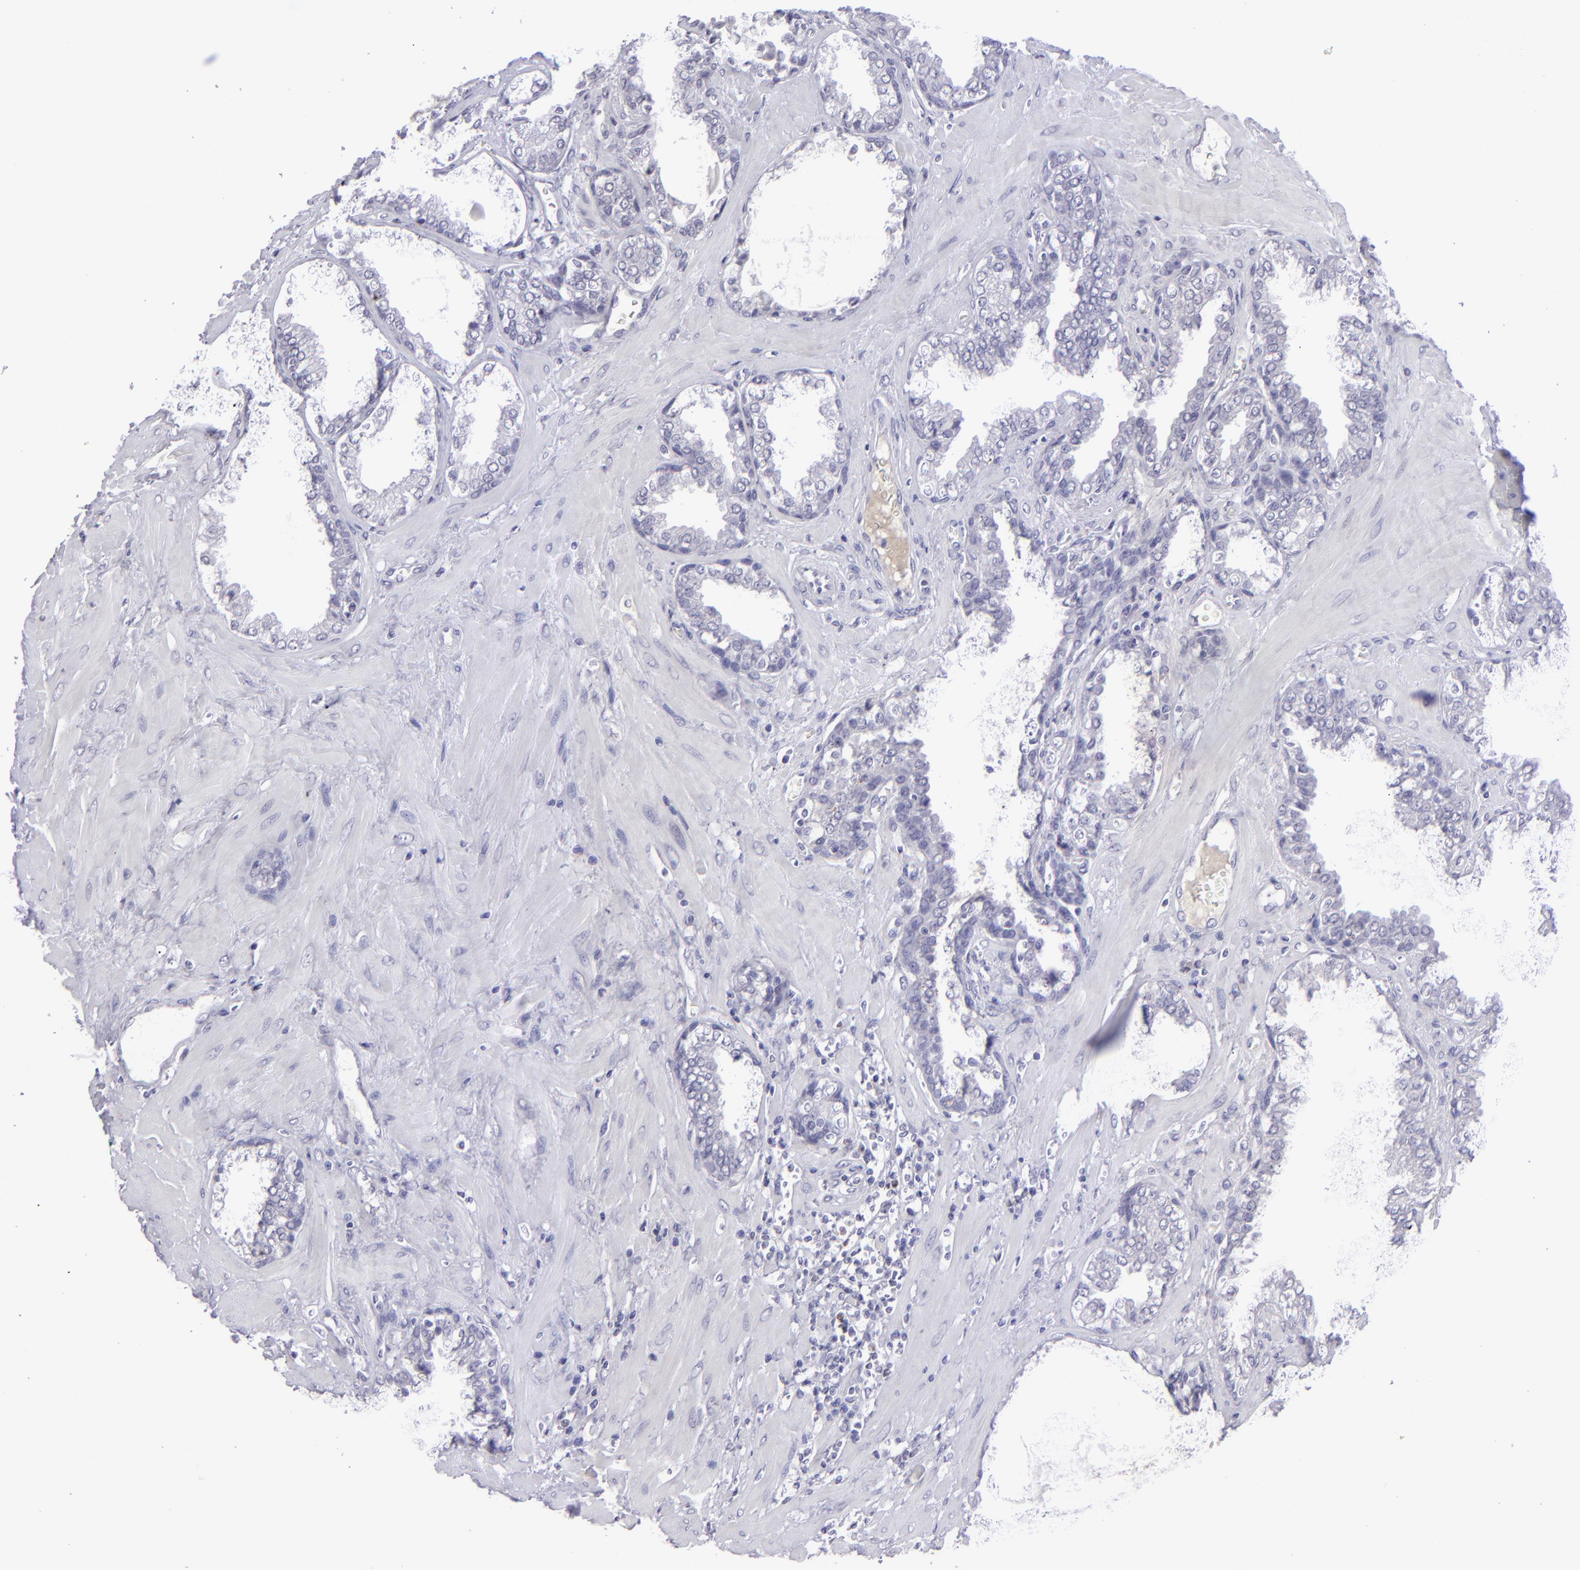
{"staining": {"intensity": "negative", "quantity": "none", "location": "none"}, "tissue": "prostate", "cell_type": "Glandular cells", "image_type": "normal", "snomed": [{"axis": "morphology", "description": "Normal tissue, NOS"}, {"axis": "topography", "description": "Prostate"}], "caption": "This image is of benign prostate stained with immunohistochemistry (IHC) to label a protein in brown with the nuclei are counter-stained blue. There is no staining in glandular cells.", "gene": "POU2F2", "patient": {"sex": "male", "age": 51}}